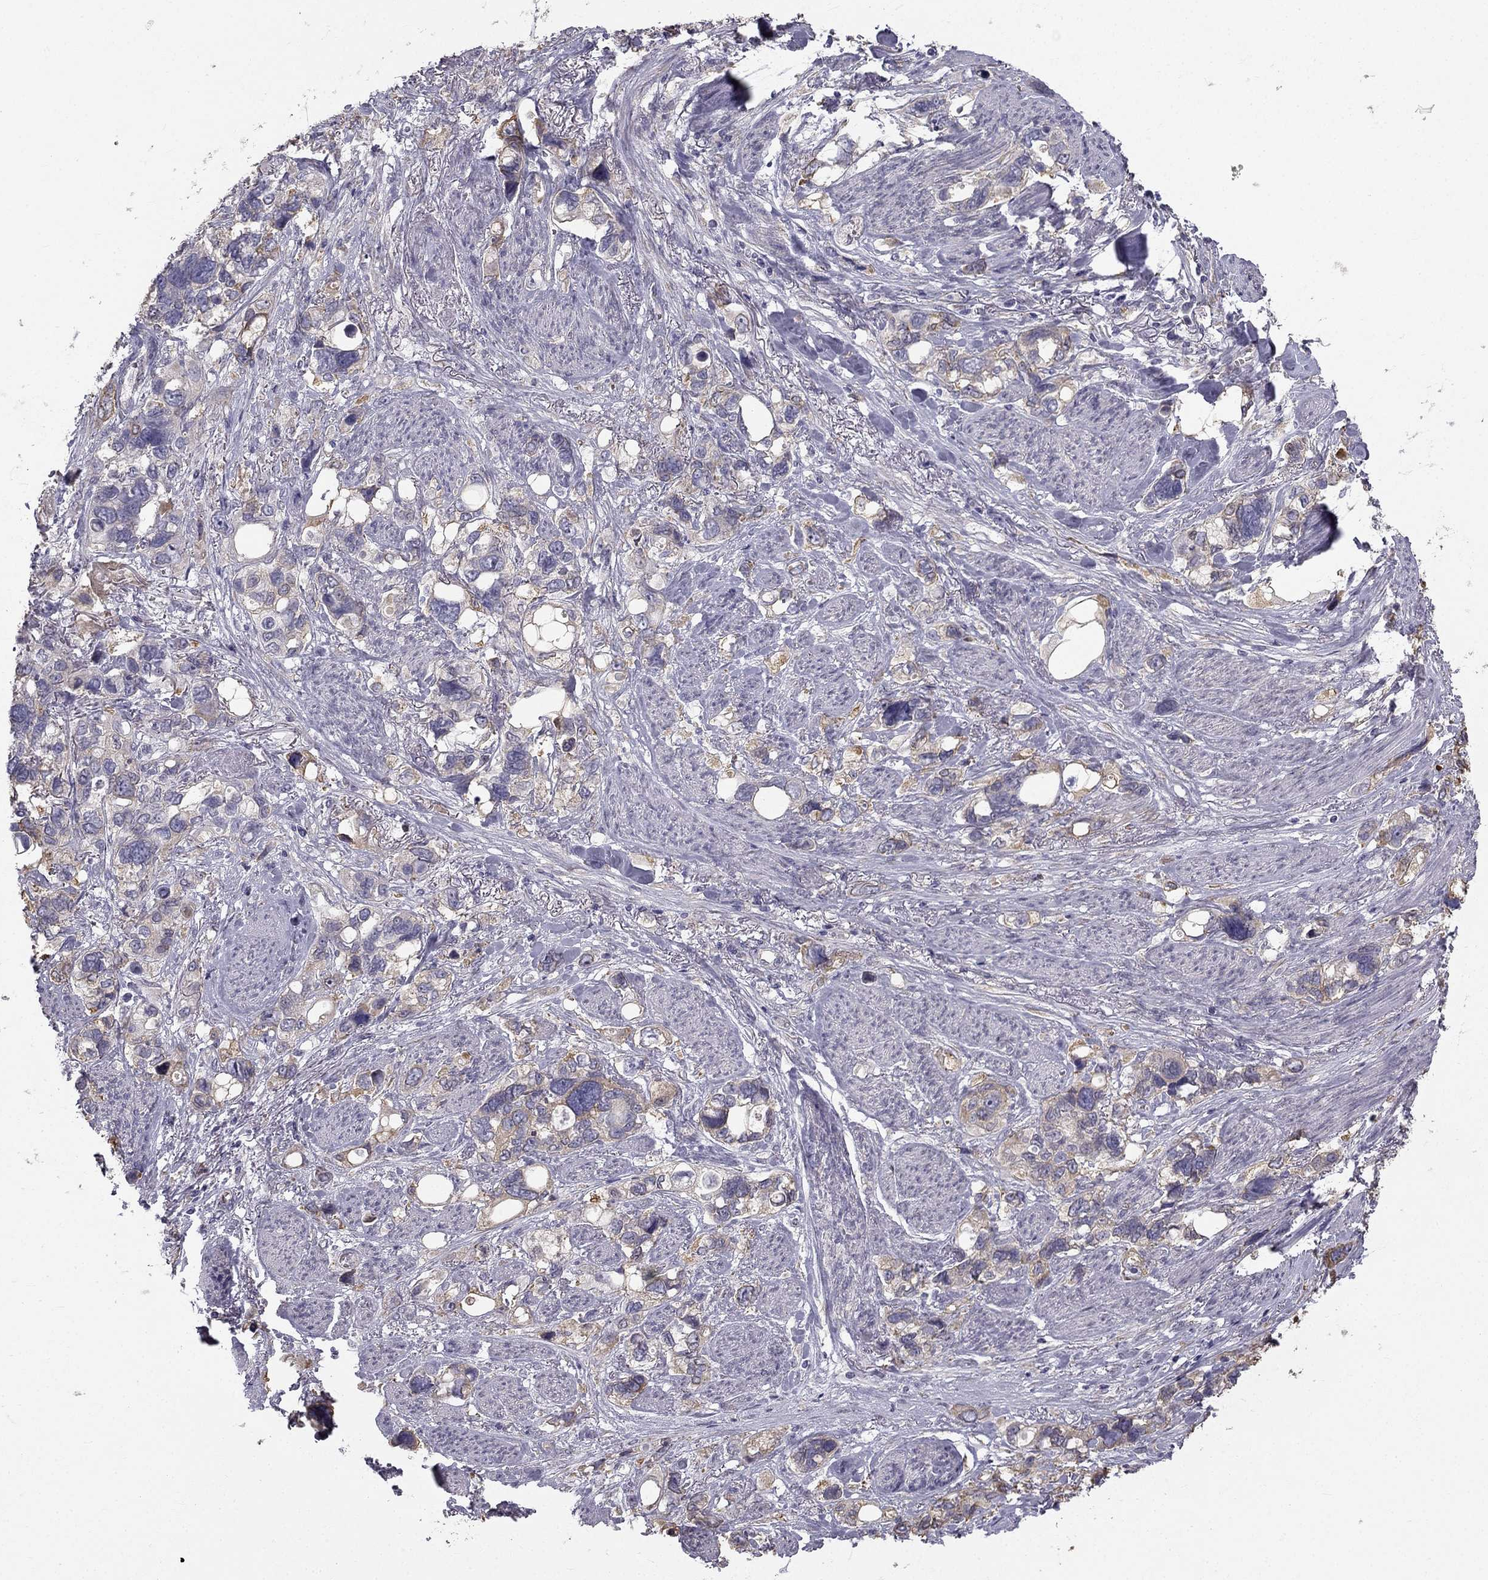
{"staining": {"intensity": "moderate", "quantity": ">75%", "location": "cytoplasmic/membranous"}, "tissue": "stomach cancer", "cell_type": "Tumor cells", "image_type": "cancer", "snomed": [{"axis": "morphology", "description": "Adenocarcinoma, NOS"}, {"axis": "topography", "description": "Stomach, upper"}], "caption": "Stomach cancer (adenocarcinoma) stained for a protein exhibits moderate cytoplasmic/membranous positivity in tumor cells. (IHC, brightfield microscopy, high magnification).", "gene": "CCDC40", "patient": {"sex": "female", "age": 81}}